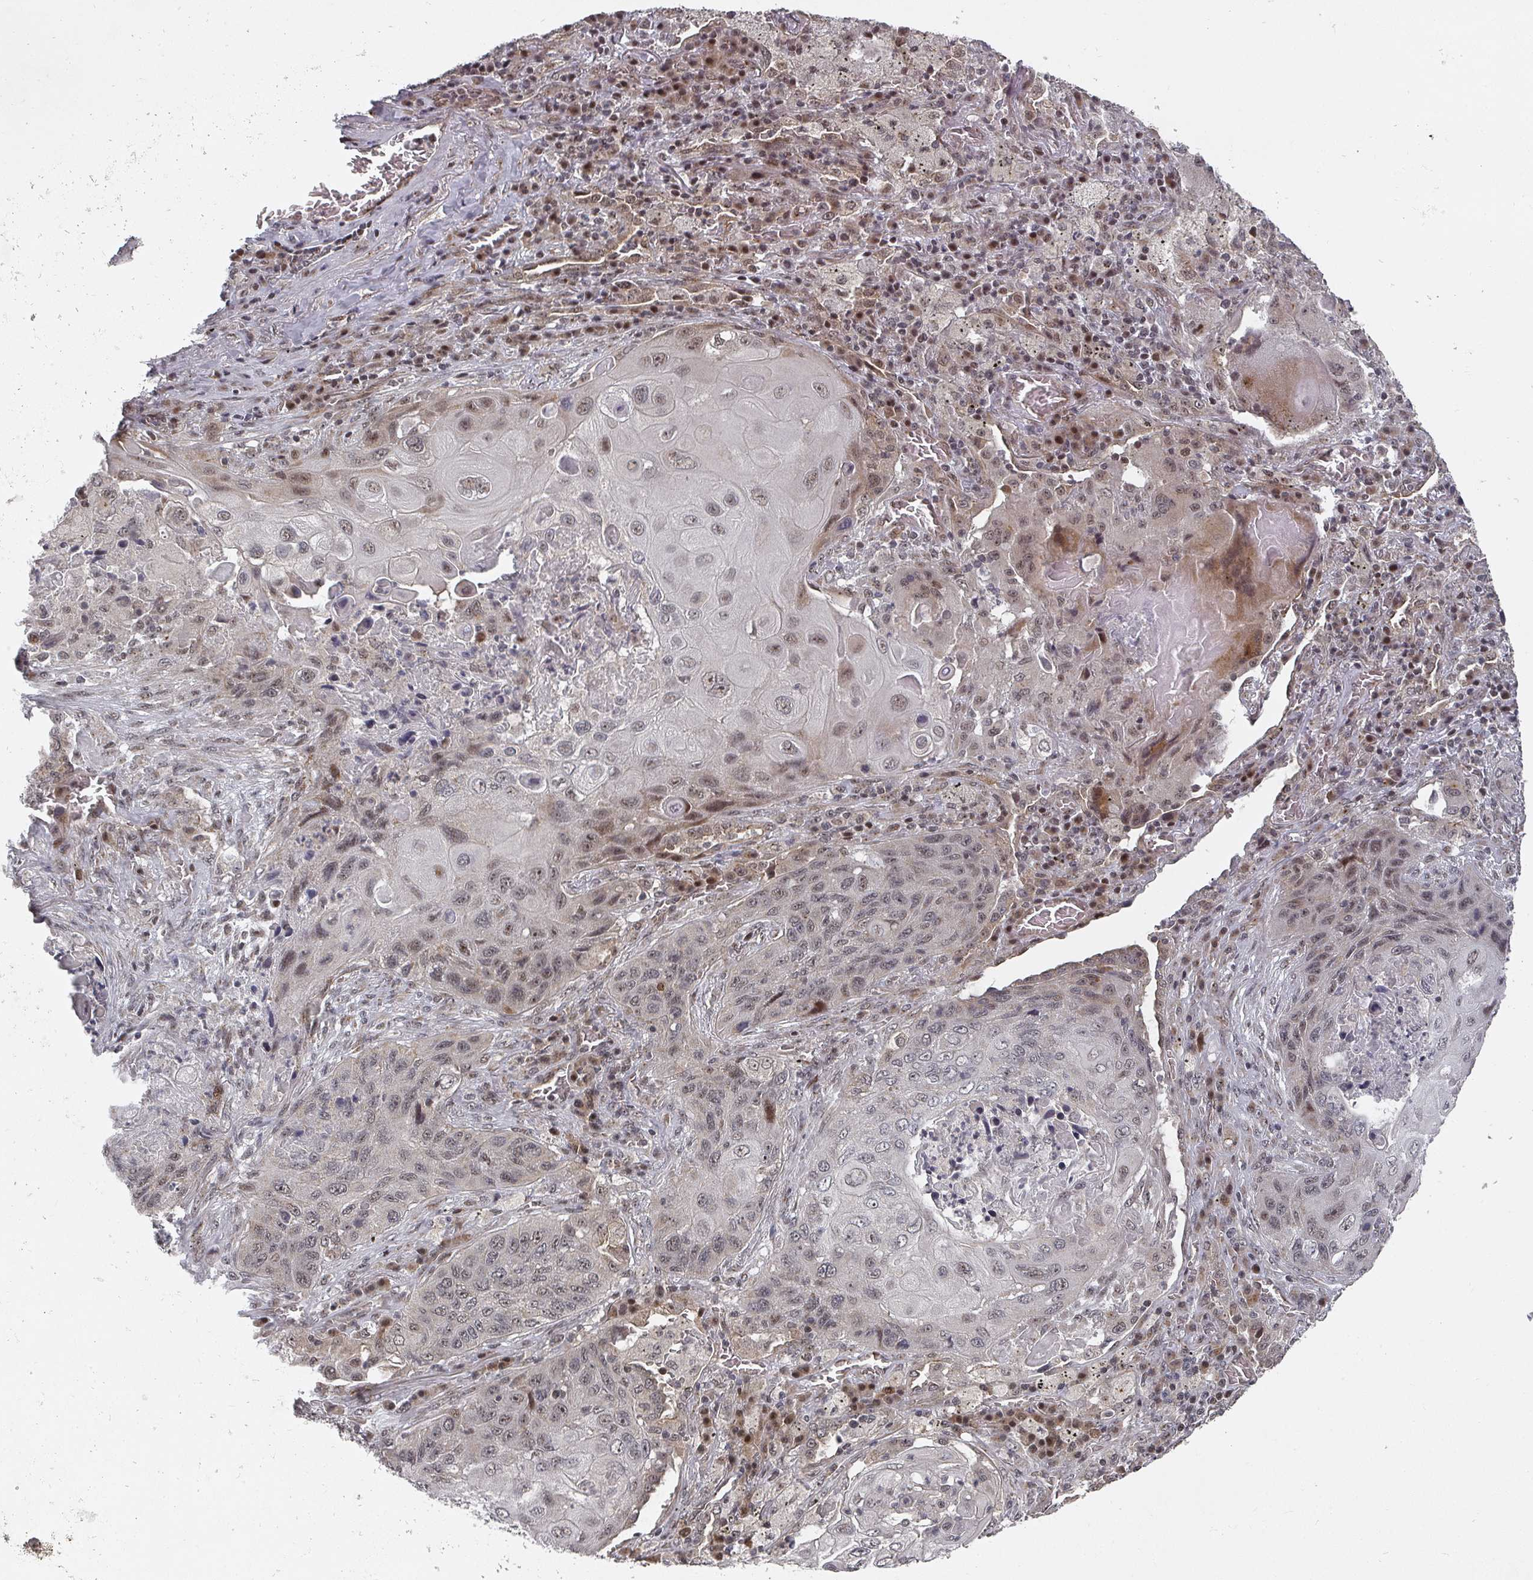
{"staining": {"intensity": "weak", "quantity": ">75%", "location": "nuclear"}, "tissue": "lung cancer", "cell_type": "Tumor cells", "image_type": "cancer", "snomed": [{"axis": "morphology", "description": "Squamous cell carcinoma, NOS"}, {"axis": "topography", "description": "Lung"}], "caption": "The photomicrograph reveals immunohistochemical staining of squamous cell carcinoma (lung). There is weak nuclear staining is seen in approximately >75% of tumor cells.", "gene": "KIF1C", "patient": {"sex": "female", "age": 63}}